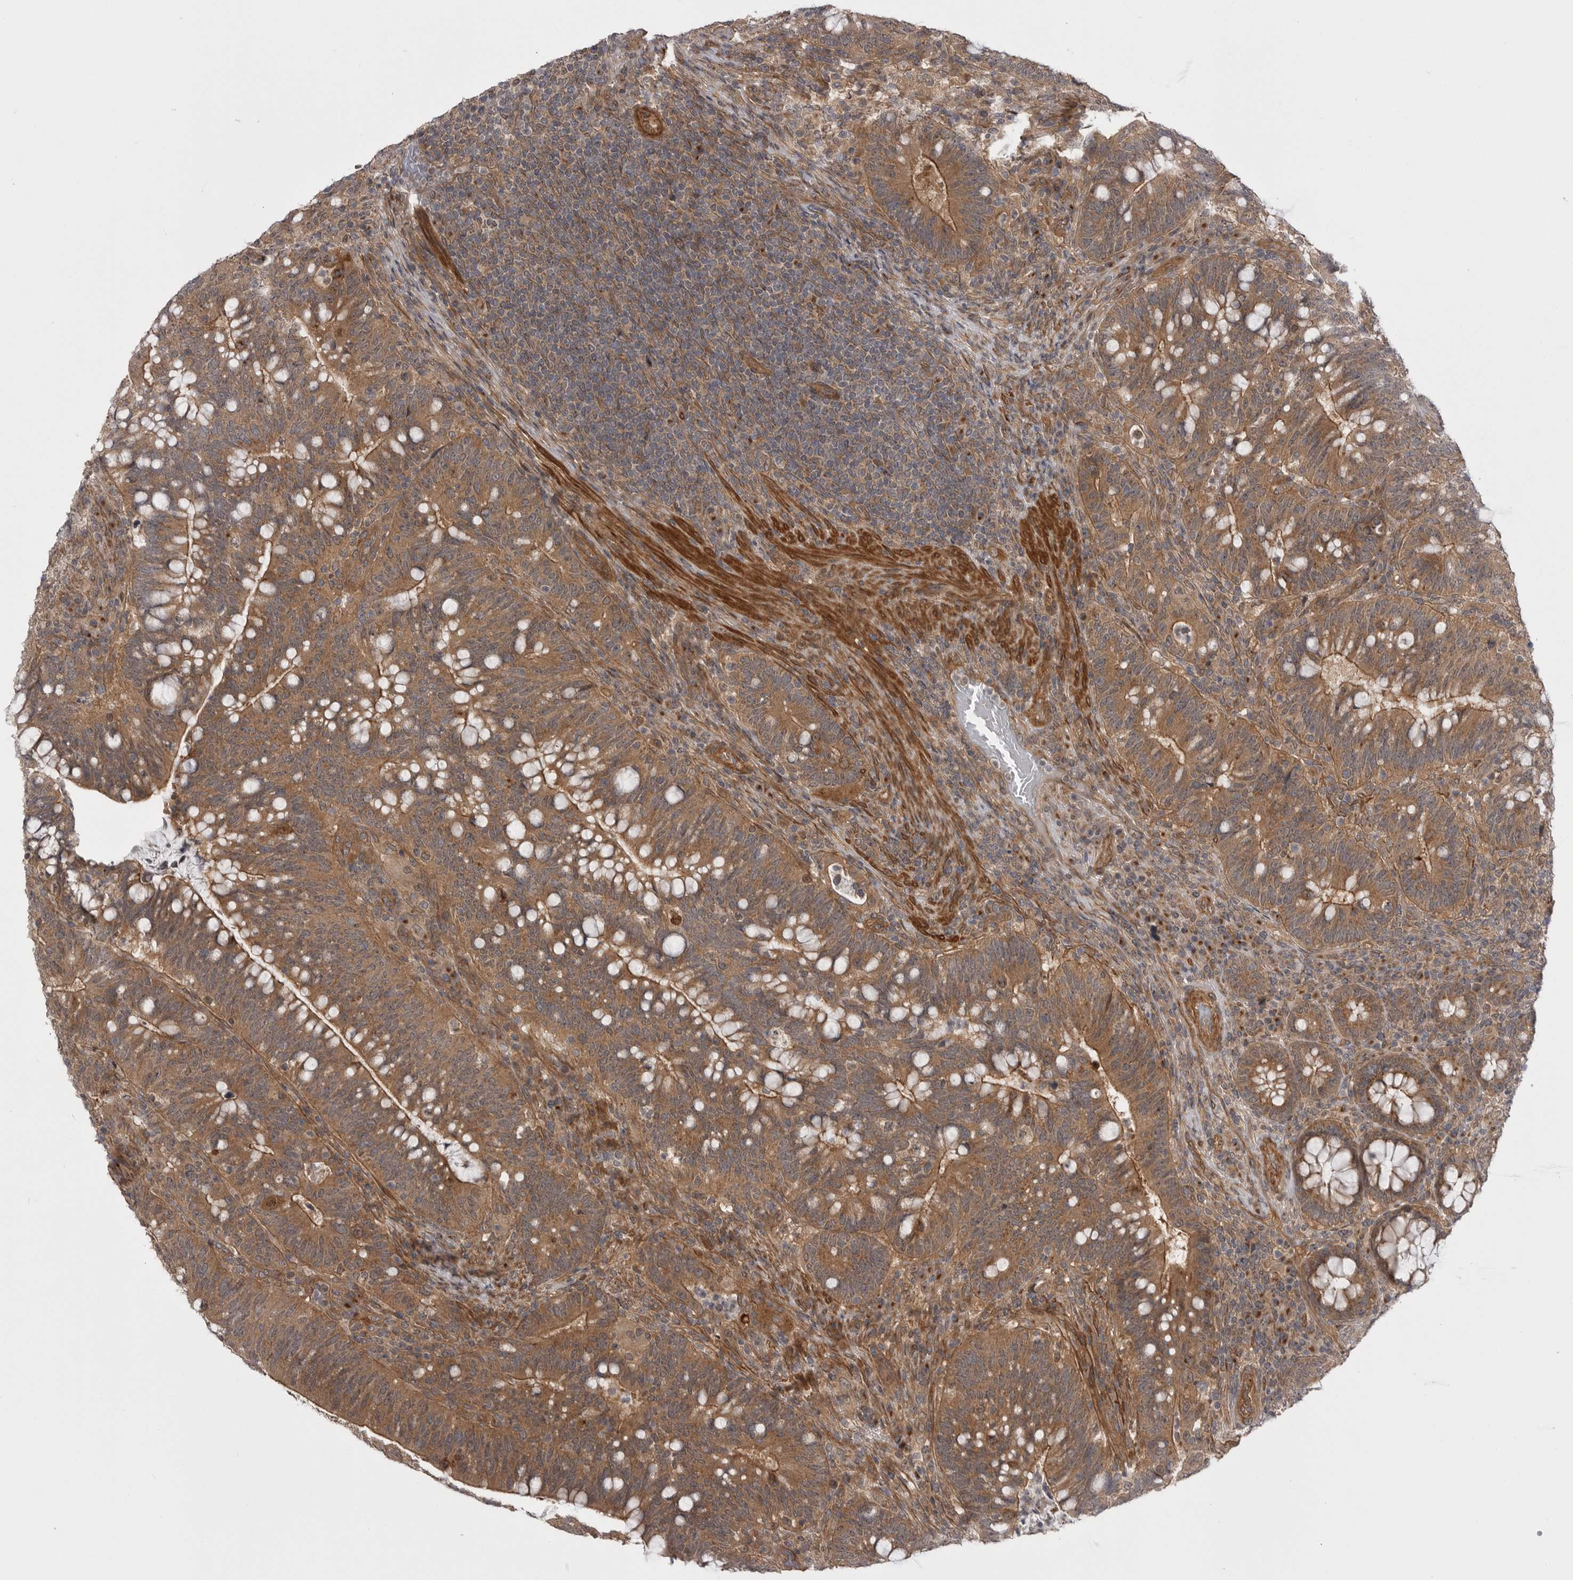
{"staining": {"intensity": "moderate", "quantity": ">75%", "location": "cytoplasmic/membranous"}, "tissue": "colorectal cancer", "cell_type": "Tumor cells", "image_type": "cancer", "snomed": [{"axis": "morphology", "description": "Adenocarcinoma, NOS"}, {"axis": "topography", "description": "Colon"}], "caption": "DAB immunohistochemical staining of human adenocarcinoma (colorectal) reveals moderate cytoplasmic/membranous protein staining in approximately >75% of tumor cells. (brown staining indicates protein expression, while blue staining denotes nuclei).", "gene": "PDCL", "patient": {"sex": "female", "age": 66}}